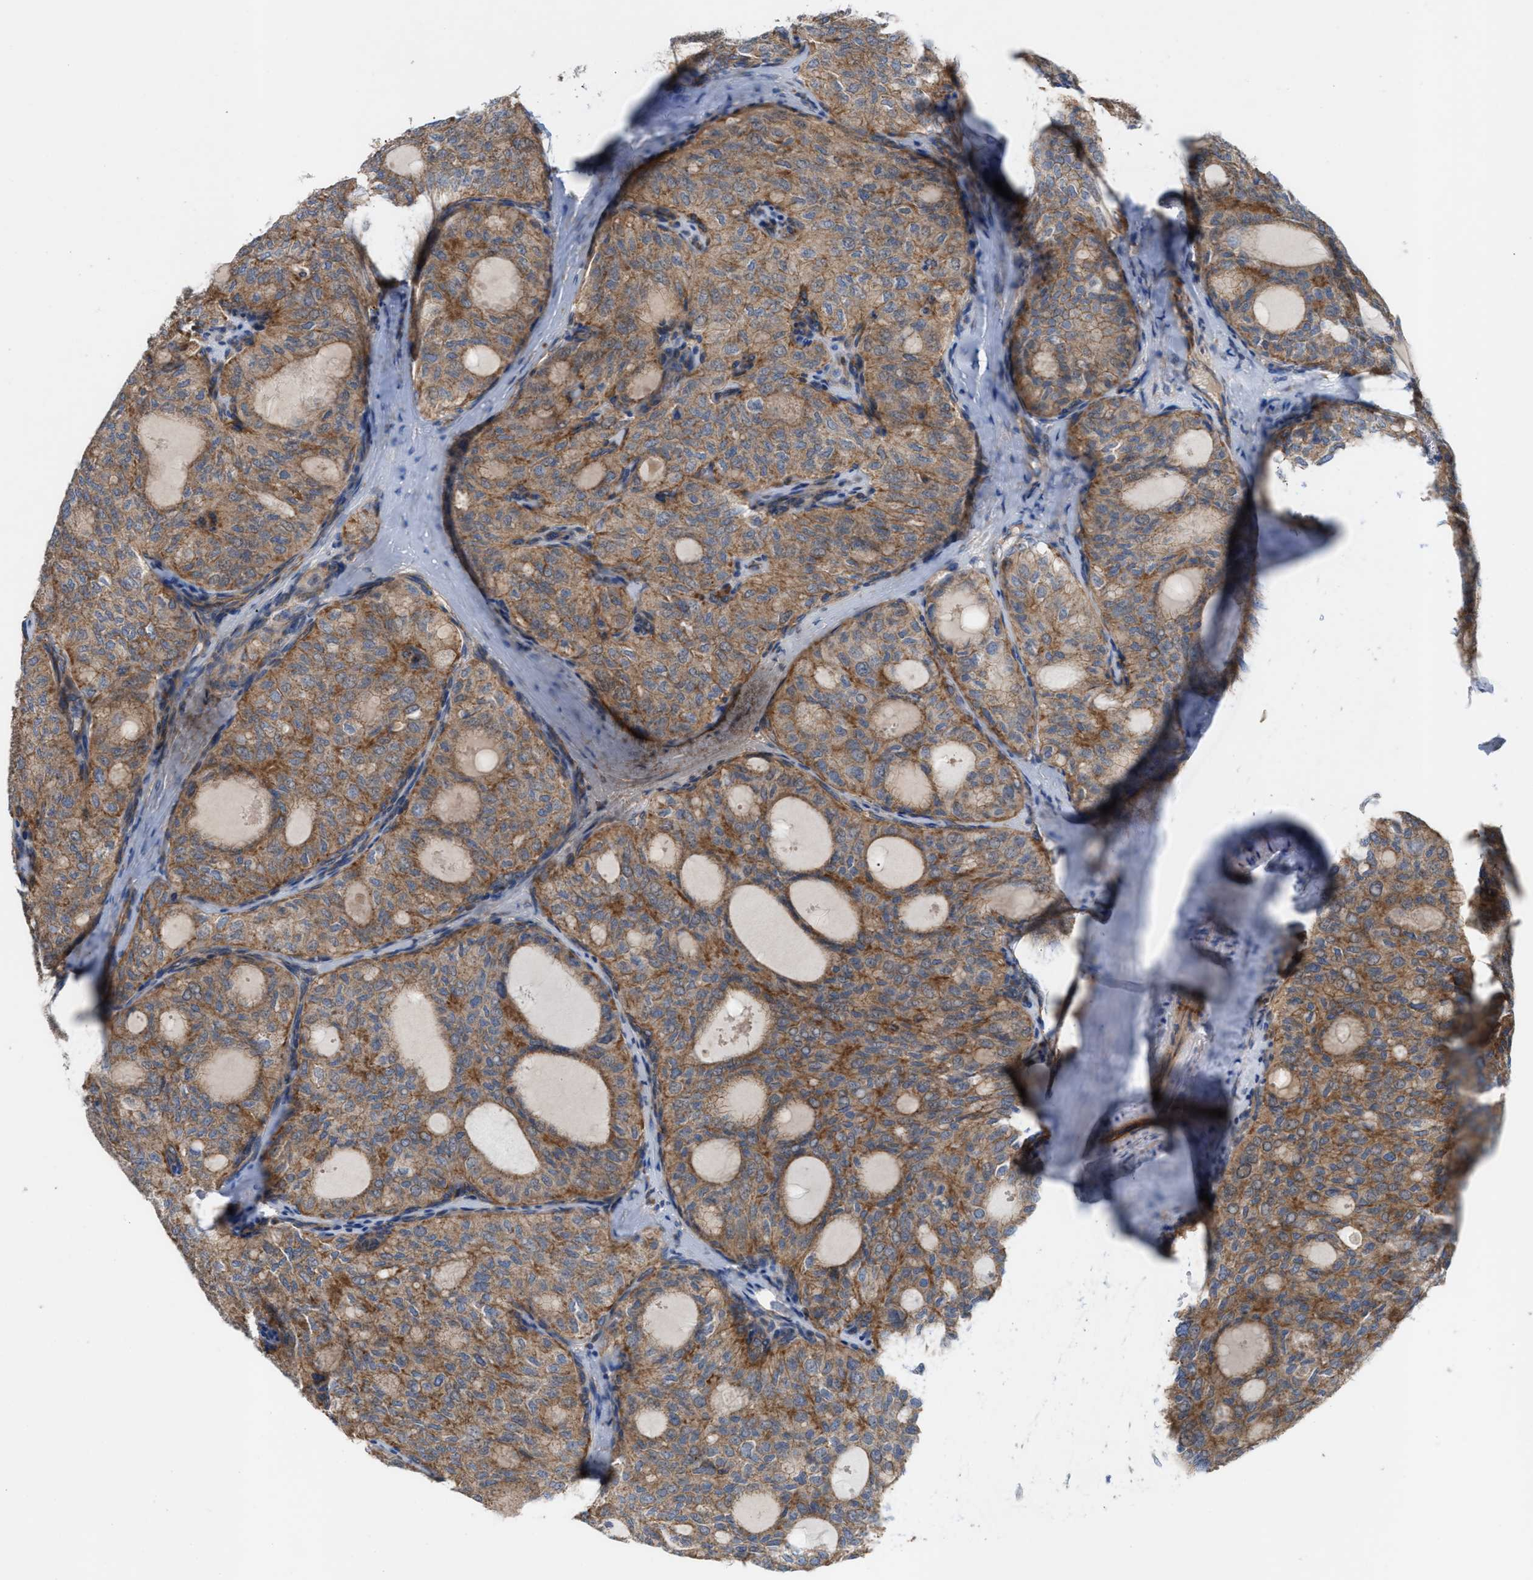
{"staining": {"intensity": "moderate", "quantity": ">75%", "location": "cytoplasmic/membranous"}, "tissue": "thyroid cancer", "cell_type": "Tumor cells", "image_type": "cancer", "snomed": [{"axis": "morphology", "description": "Follicular adenoma carcinoma, NOS"}, {"axis": "topography", "description": "Thyroid gland"}], "caption": "A high-resolution micrograph shows immunohistochemistry staining of thyroid cancer, which exhibits moderate cytoplasmic/membranous positivity in about >75% of tumor cells.", "gene": "OXSM", "patient": {"sex": "male", "age": 75}}